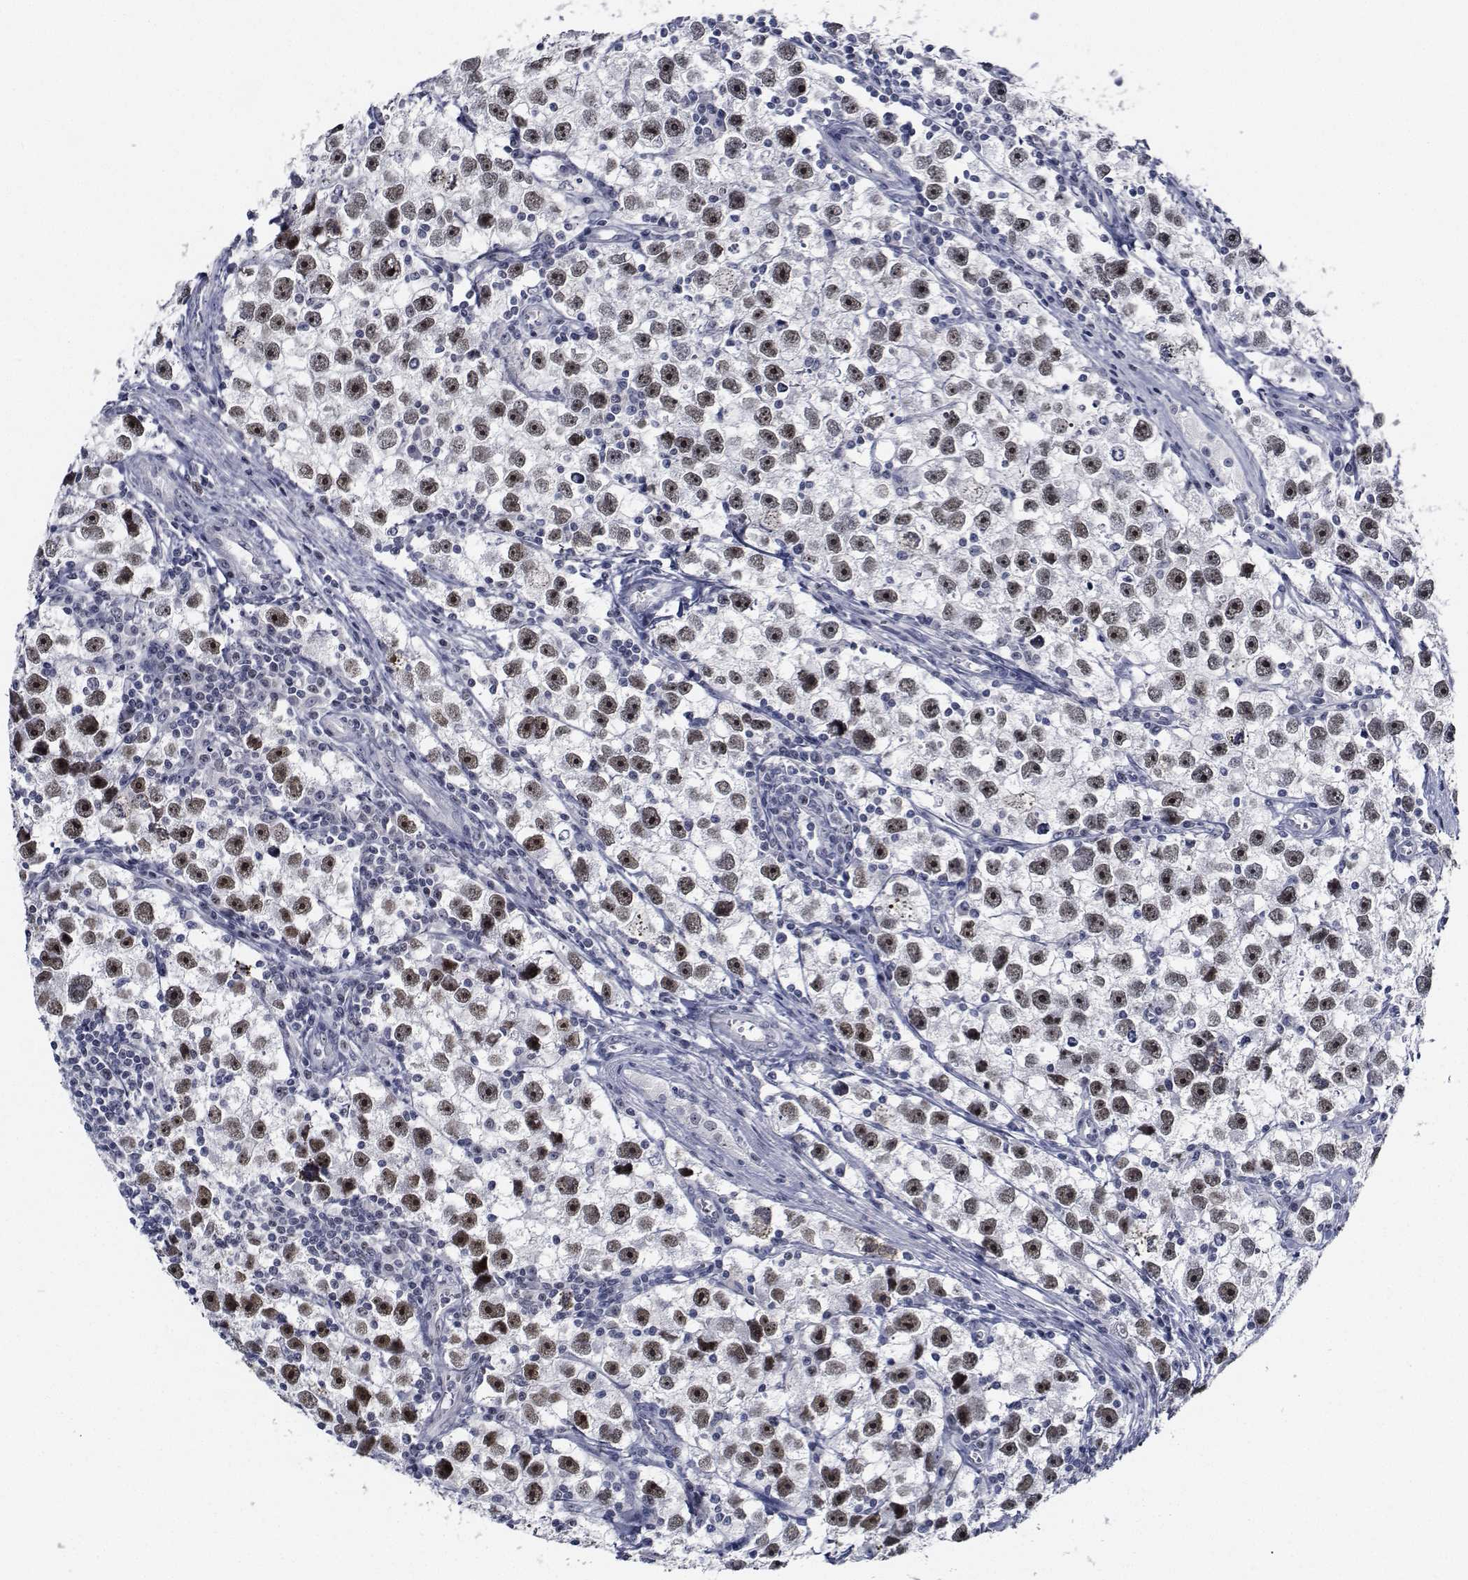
{"staining": {"intensity": "weak", "quantity": ">75%", "location": "nuclear"}, "tissue": "testis cancer", "cell_type": "Tumor cells", "image_type": "cancer", "snomed": [{"axis": "morphology", "description": "Seminoma, NOS"}, {"axis": "topography", "description": "Testis"}], "caption": "Immunohistochemistry (IHC) photomicrograph of neoplastic tissue: testis seminoma stained using IHC demonstrates low levels of weak protein expression localized specifically in the nuclear of tumor cells, appearing as a nuclear brown color.", "gene": "NVL", "patient": {"sex": "male", "age": 30}}